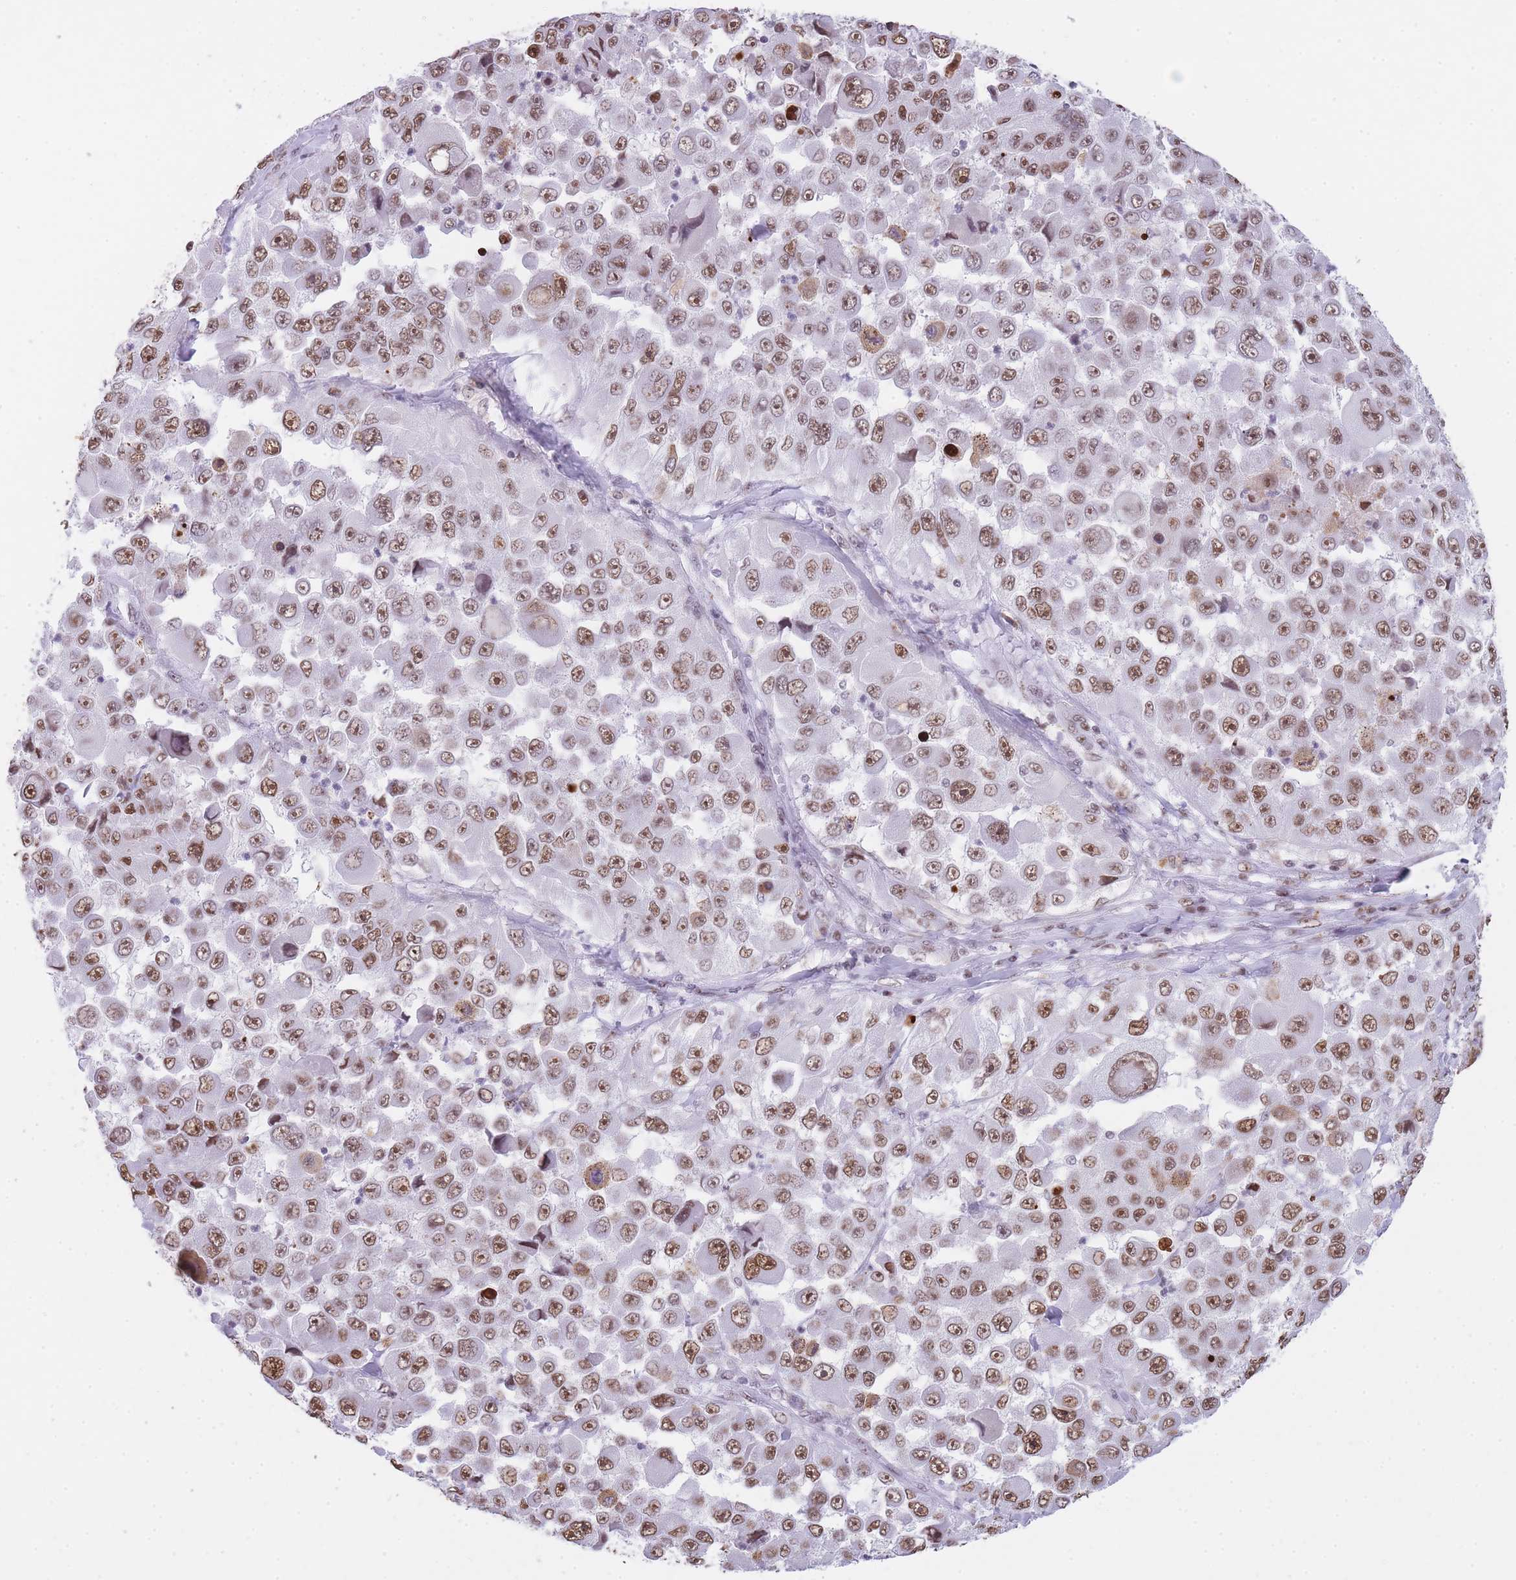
{"staining": {"intensity": "moderate", "quantity": ">75%", "location": "nuclear"}, "tissue": "melanoma", "cell_type": "Tumor cells", "image_type": "cancer", "snomed": [{"axis": "morphology", "description": "Malignant melanoma, Metastatic site"}, {"axis": "topography", "description": "Lymph node"}], "caption": "Immunohistochemical staining of malignant melanoma (metastatic site) displays medium levels of moderate nuclear expression in approximately >75% of tumor cells.", "gene": "EVC2", "patient": {"sex": "male", "age": 62}}